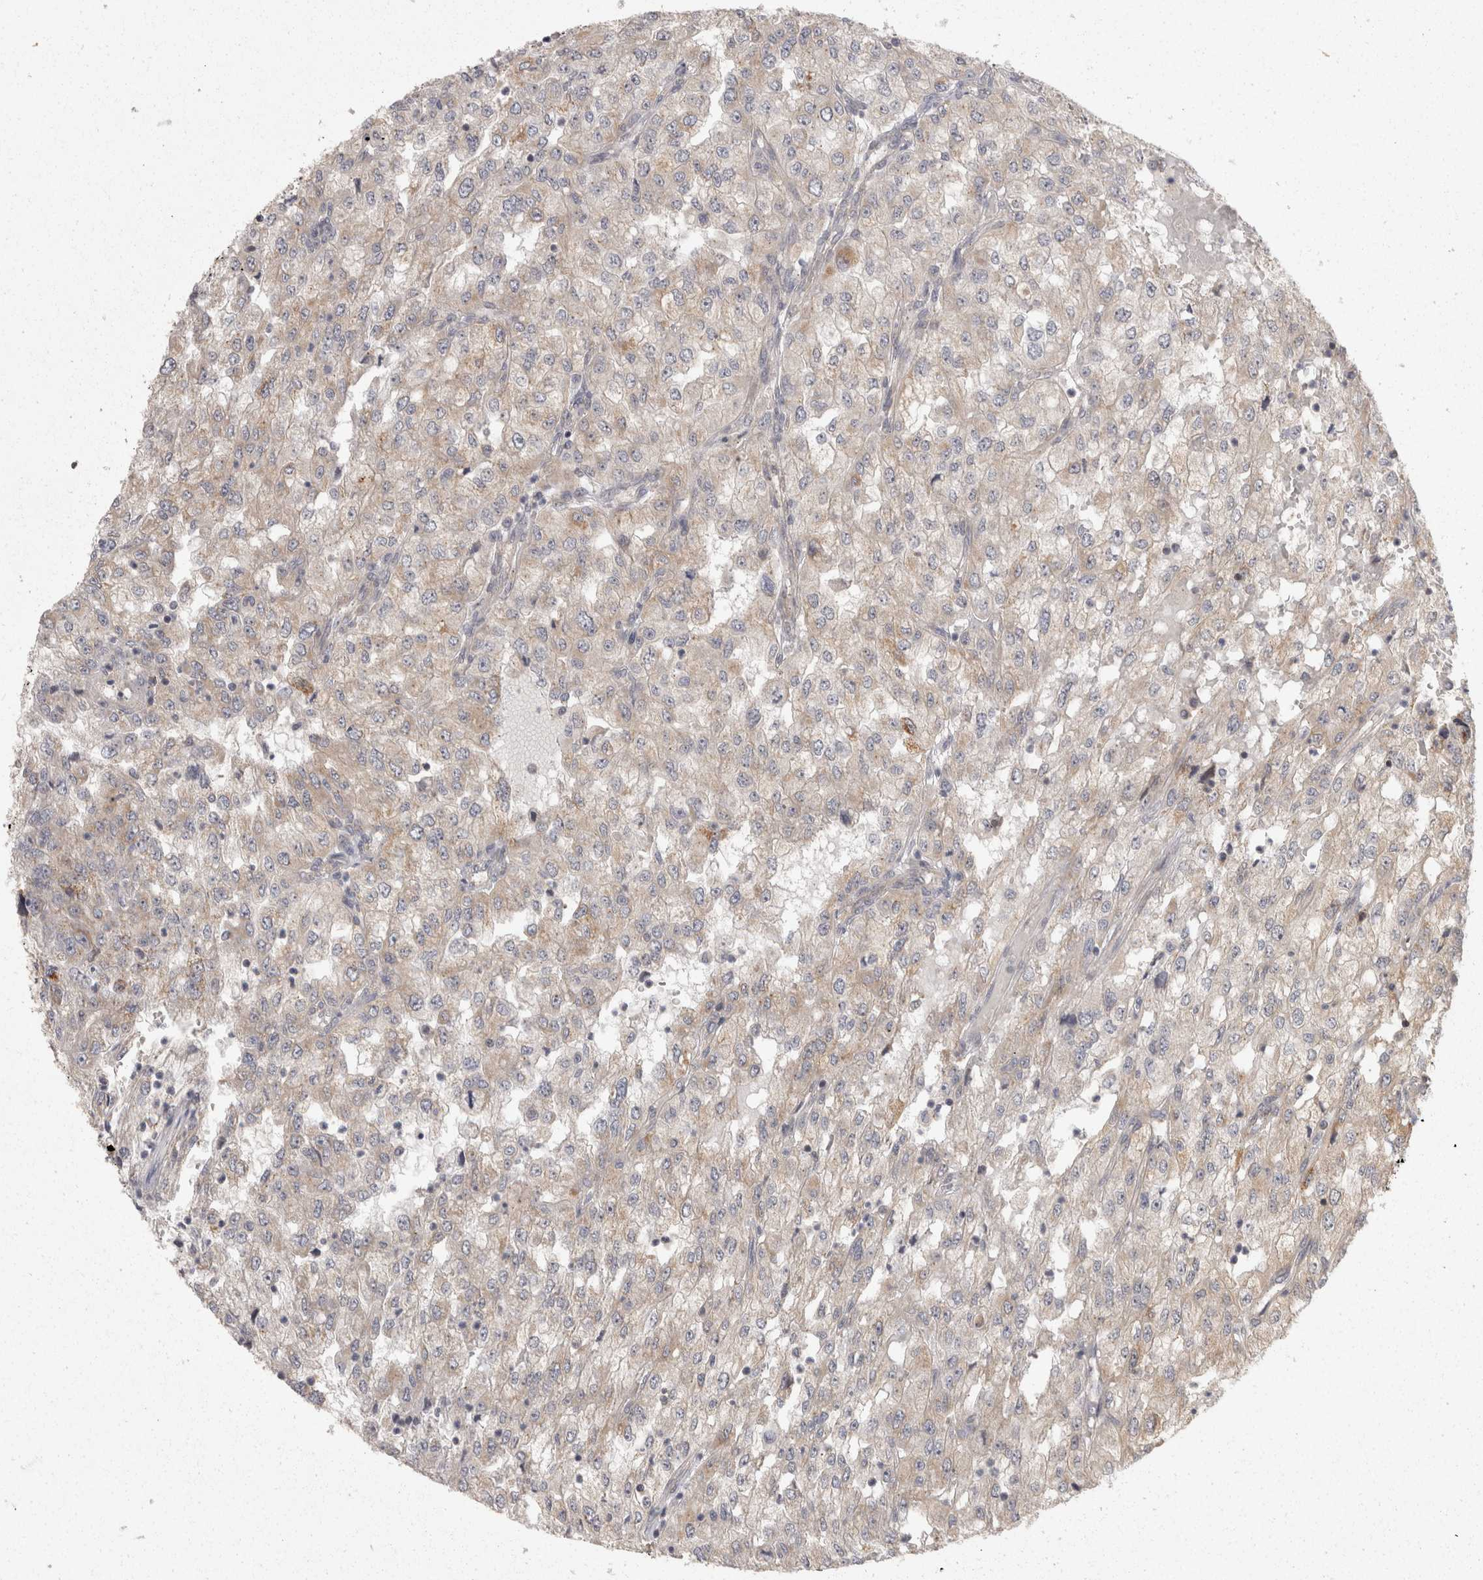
{"staining": {"intensity": "weak", "quantity": "<25%", "location": "cytoplasmic/membranous"}, "tissue": "renal cancer", "cell_type": "Tumor cells", "image_type": "cancer", "snomed": [{"axis": "morphology", "description": "Adenocarcinoma, NOS"}, {"axis": "topography", "description": "Kidney"}], "caption": "Adenocarcinoma (renal) was stained to show a protein in brown. There is no significant staining in tumor cells.", "gene": "ACAT2", "patient": {"sex": "female", "age": 54}}